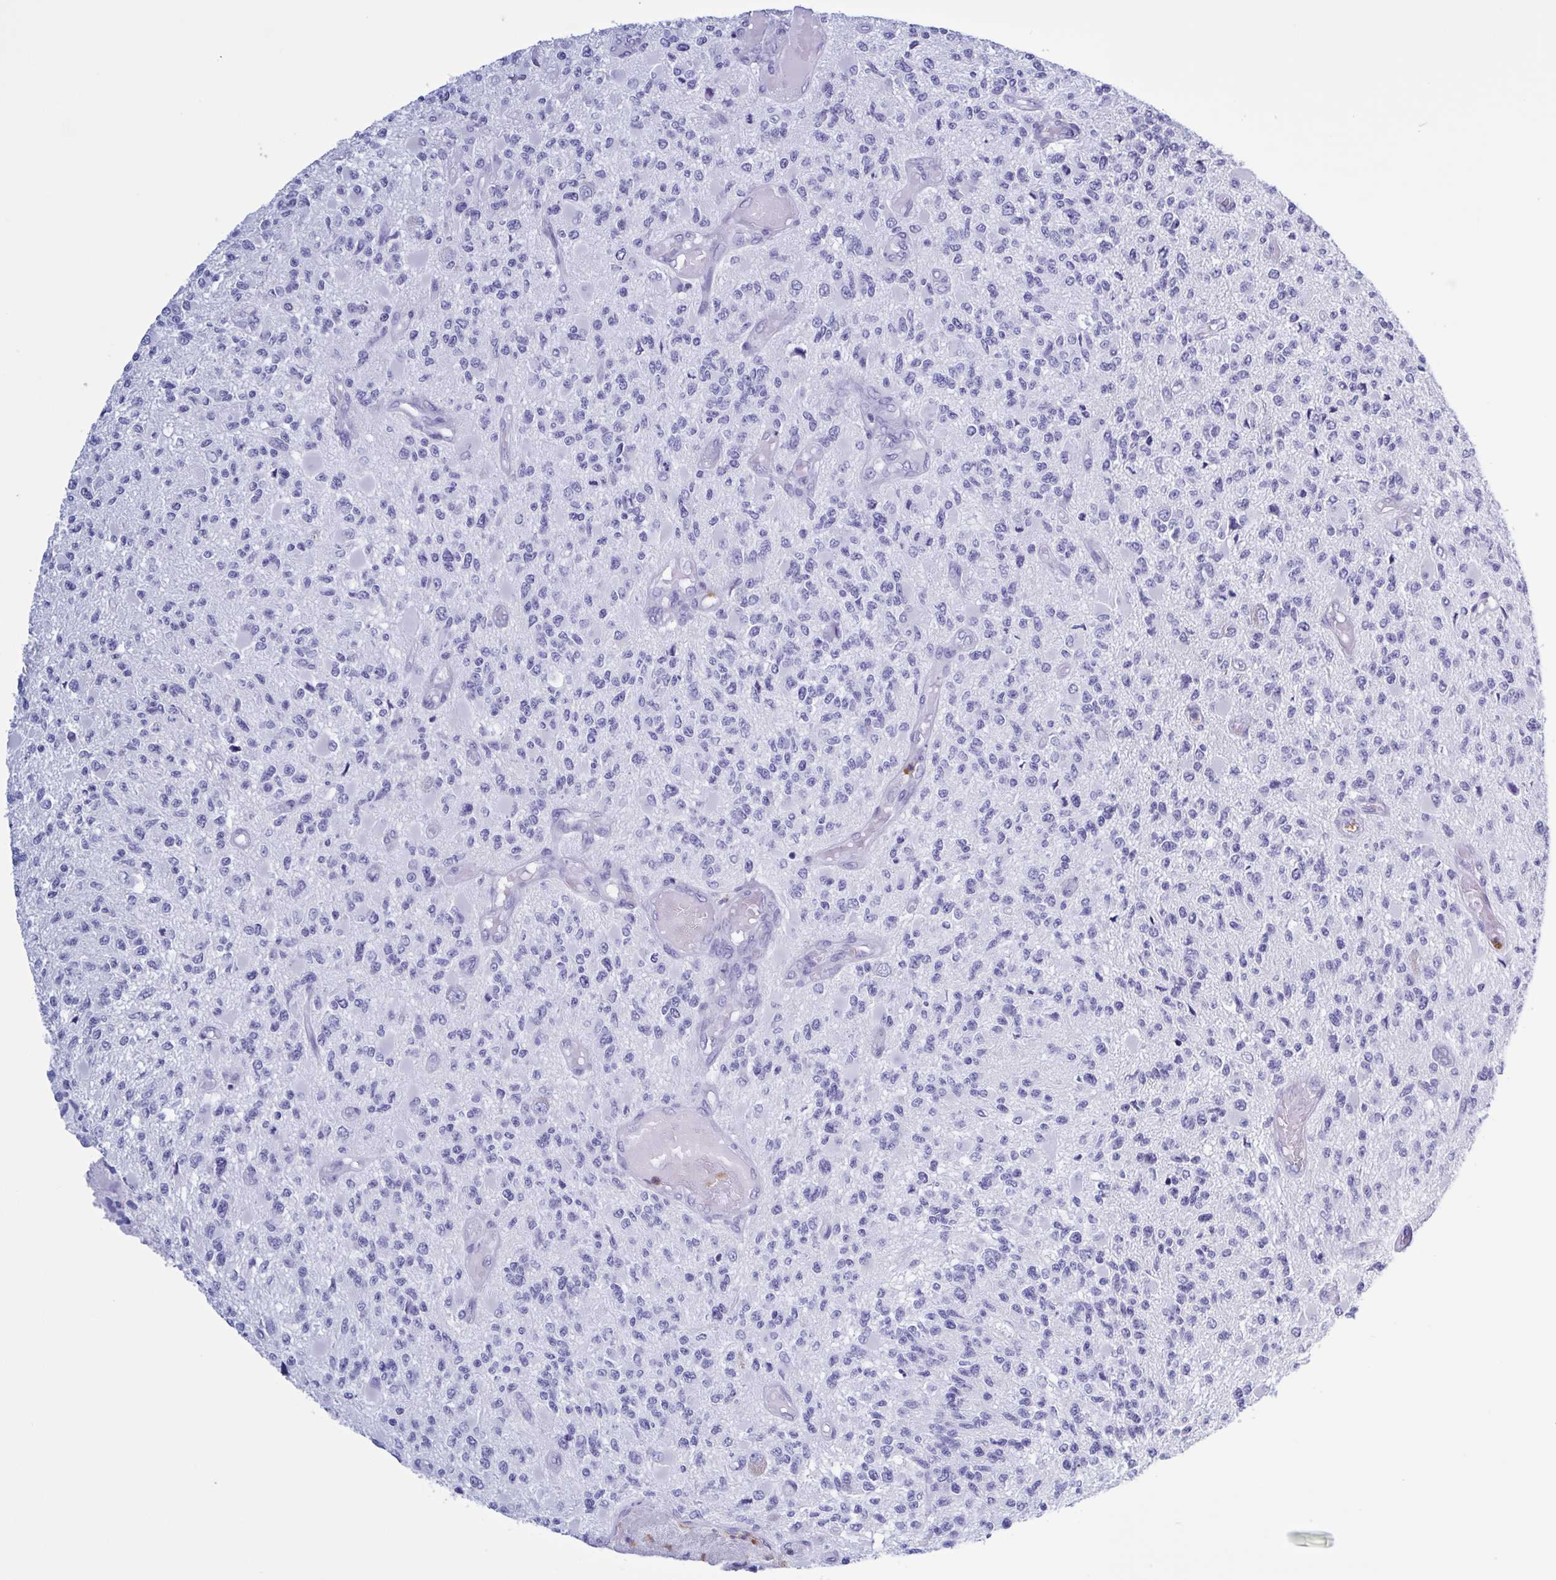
{"staining": {"intensity": "negative", "quantity": "none", "location": "none"}, "tissue": "glioma", "cell_type": "Tumor cells", "image_type": "cancer", "snomed": [{"axis": "morphology", "description": "Glioma, malignant, High grade"}, {"axis": "topography", "description": "Brain"}], "caption": "This micrograph is of glioma stained with immunohistochemistry (IHC) to label a protein in brown with the nuclei are counter-stained blue. There is no staining in tumor cells.", "gene": "LTF", "patient": {"sex": "female", "age": 63}}